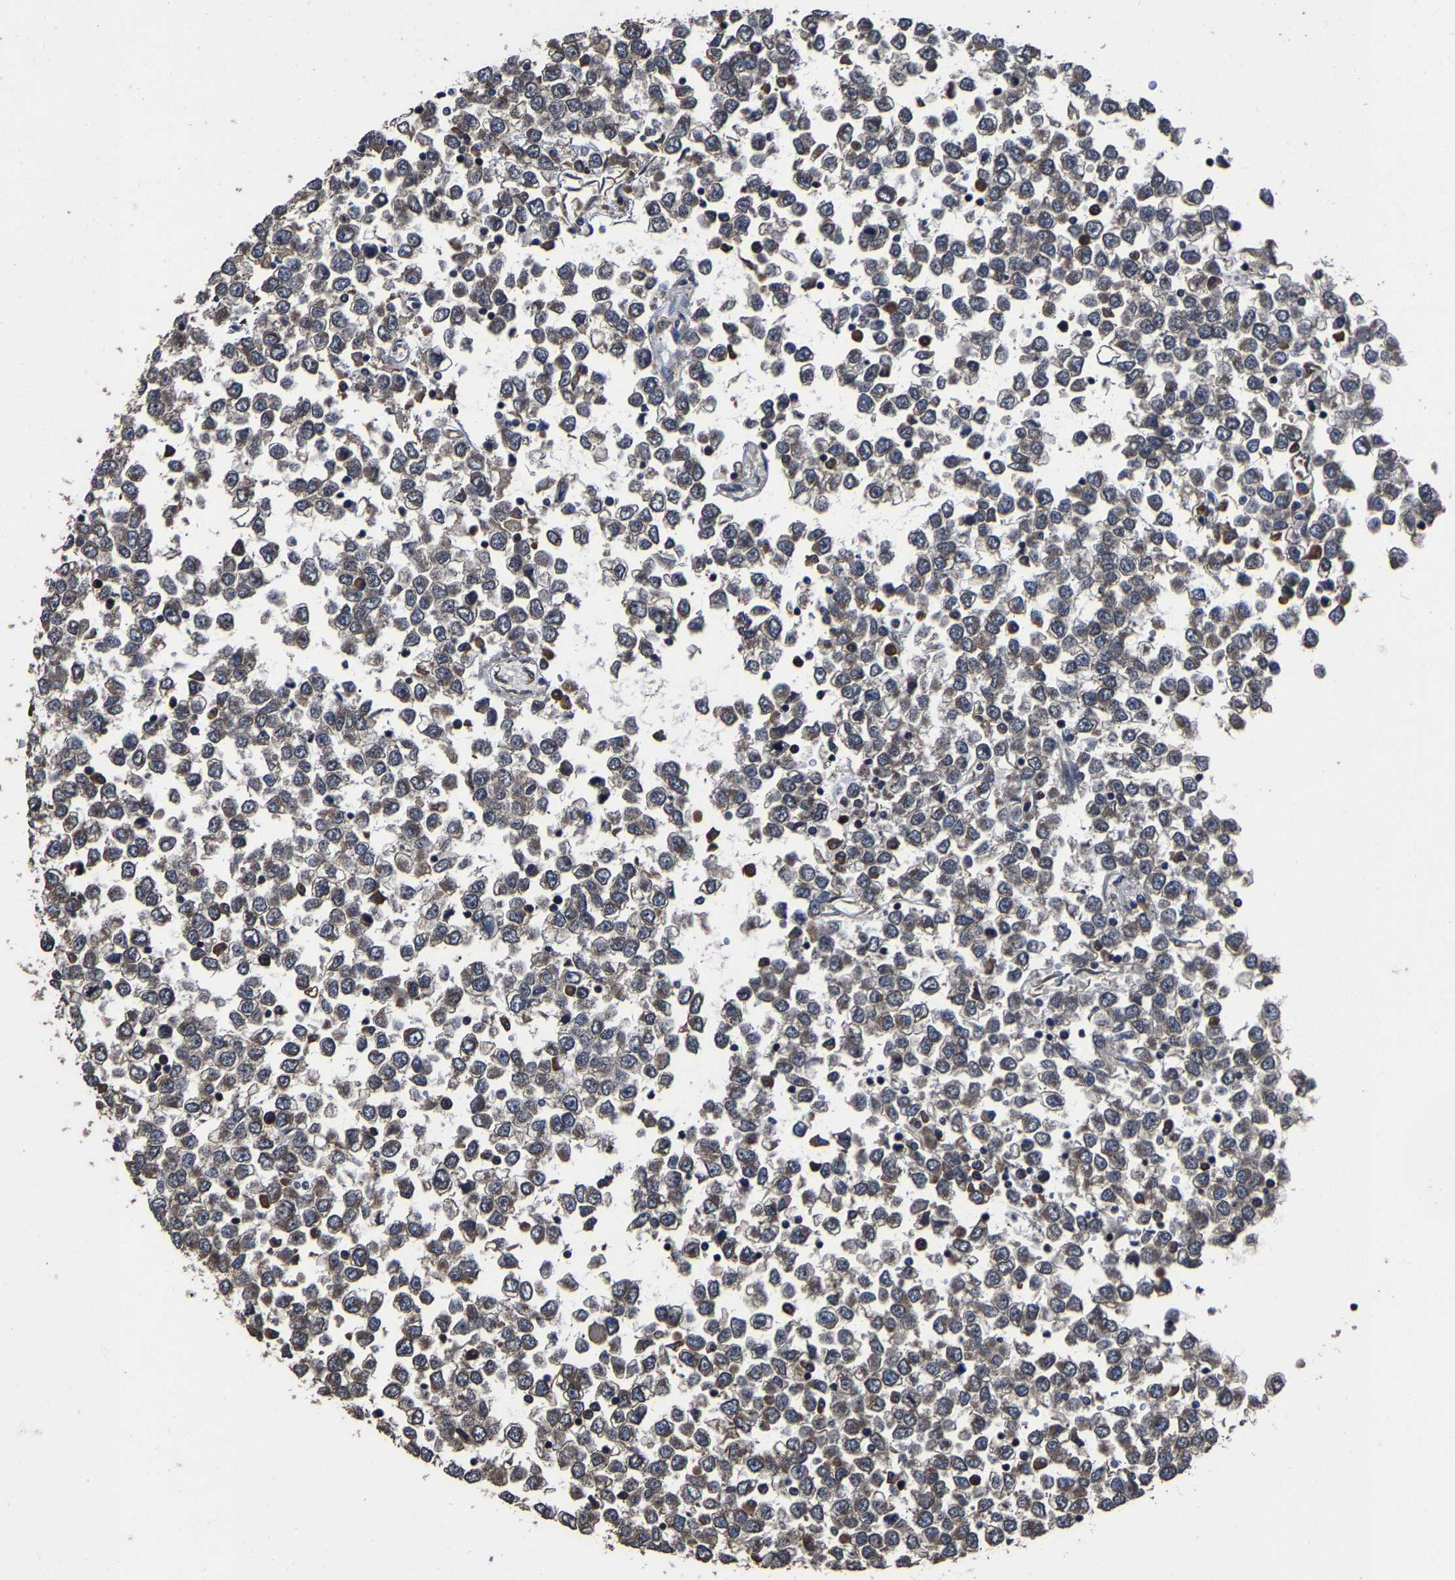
{"staining": {"intensity": "weak", "quantity": ">75%", "location": "cytoplasmic/membranous"}, "tissue": "testis cancer", "cell_type": "Tumor cells", "image_type": "cancer", "snomed": [{"axis": "morphology", "description": "Seminoma, NOS"}, {"axis": "topography", "description": "Testis"}], "caption": "Tumor cells demonstrate low levels of weak cytoplasmic/membranous positivity in about >75% of cells in human testis seminoma.", "gene": "EBAG9", "patient": {"sex": "male", "age": 65}}